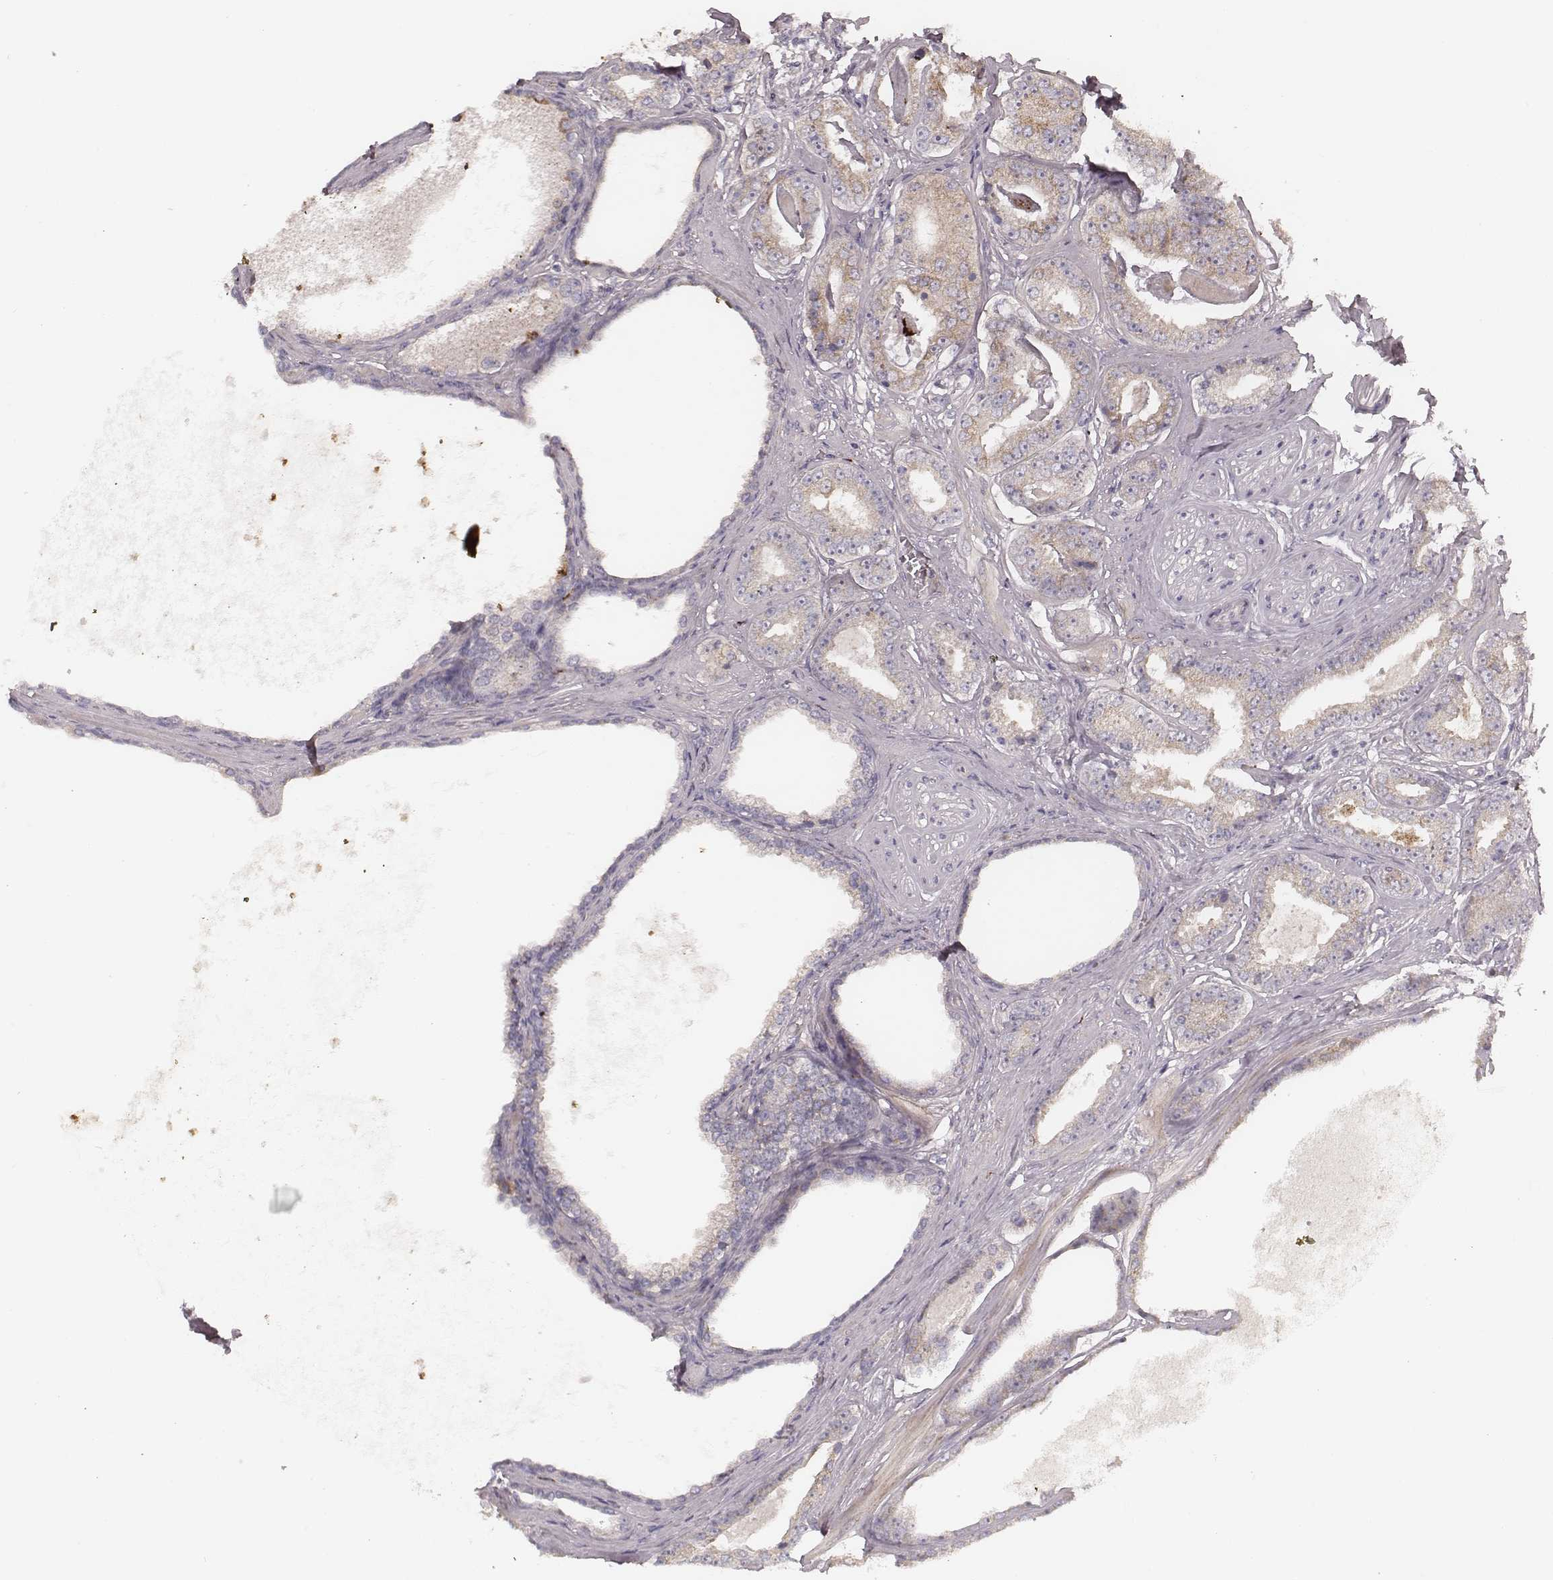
{"staining": {"intensity": "weak", "quantity": ">75%", "location": "cytoplasmic/membranous"}, "tissue": "prostate cancer", "cell_type": "Tumor cells", "image_type": "cancer", "snomed": [{"axis": "morphology", "description": "Adenocarcinoma, NOS"}, {"axis": "topography", "description": "Prostate"}], "caption": "Weak cytoplasmic/membranous staining is seen in about >75% of tumor cells in prostate cancer (adenocarcinoma).", "gene": "ABCA7", "patient": {"sex": "male", "age": 64}}